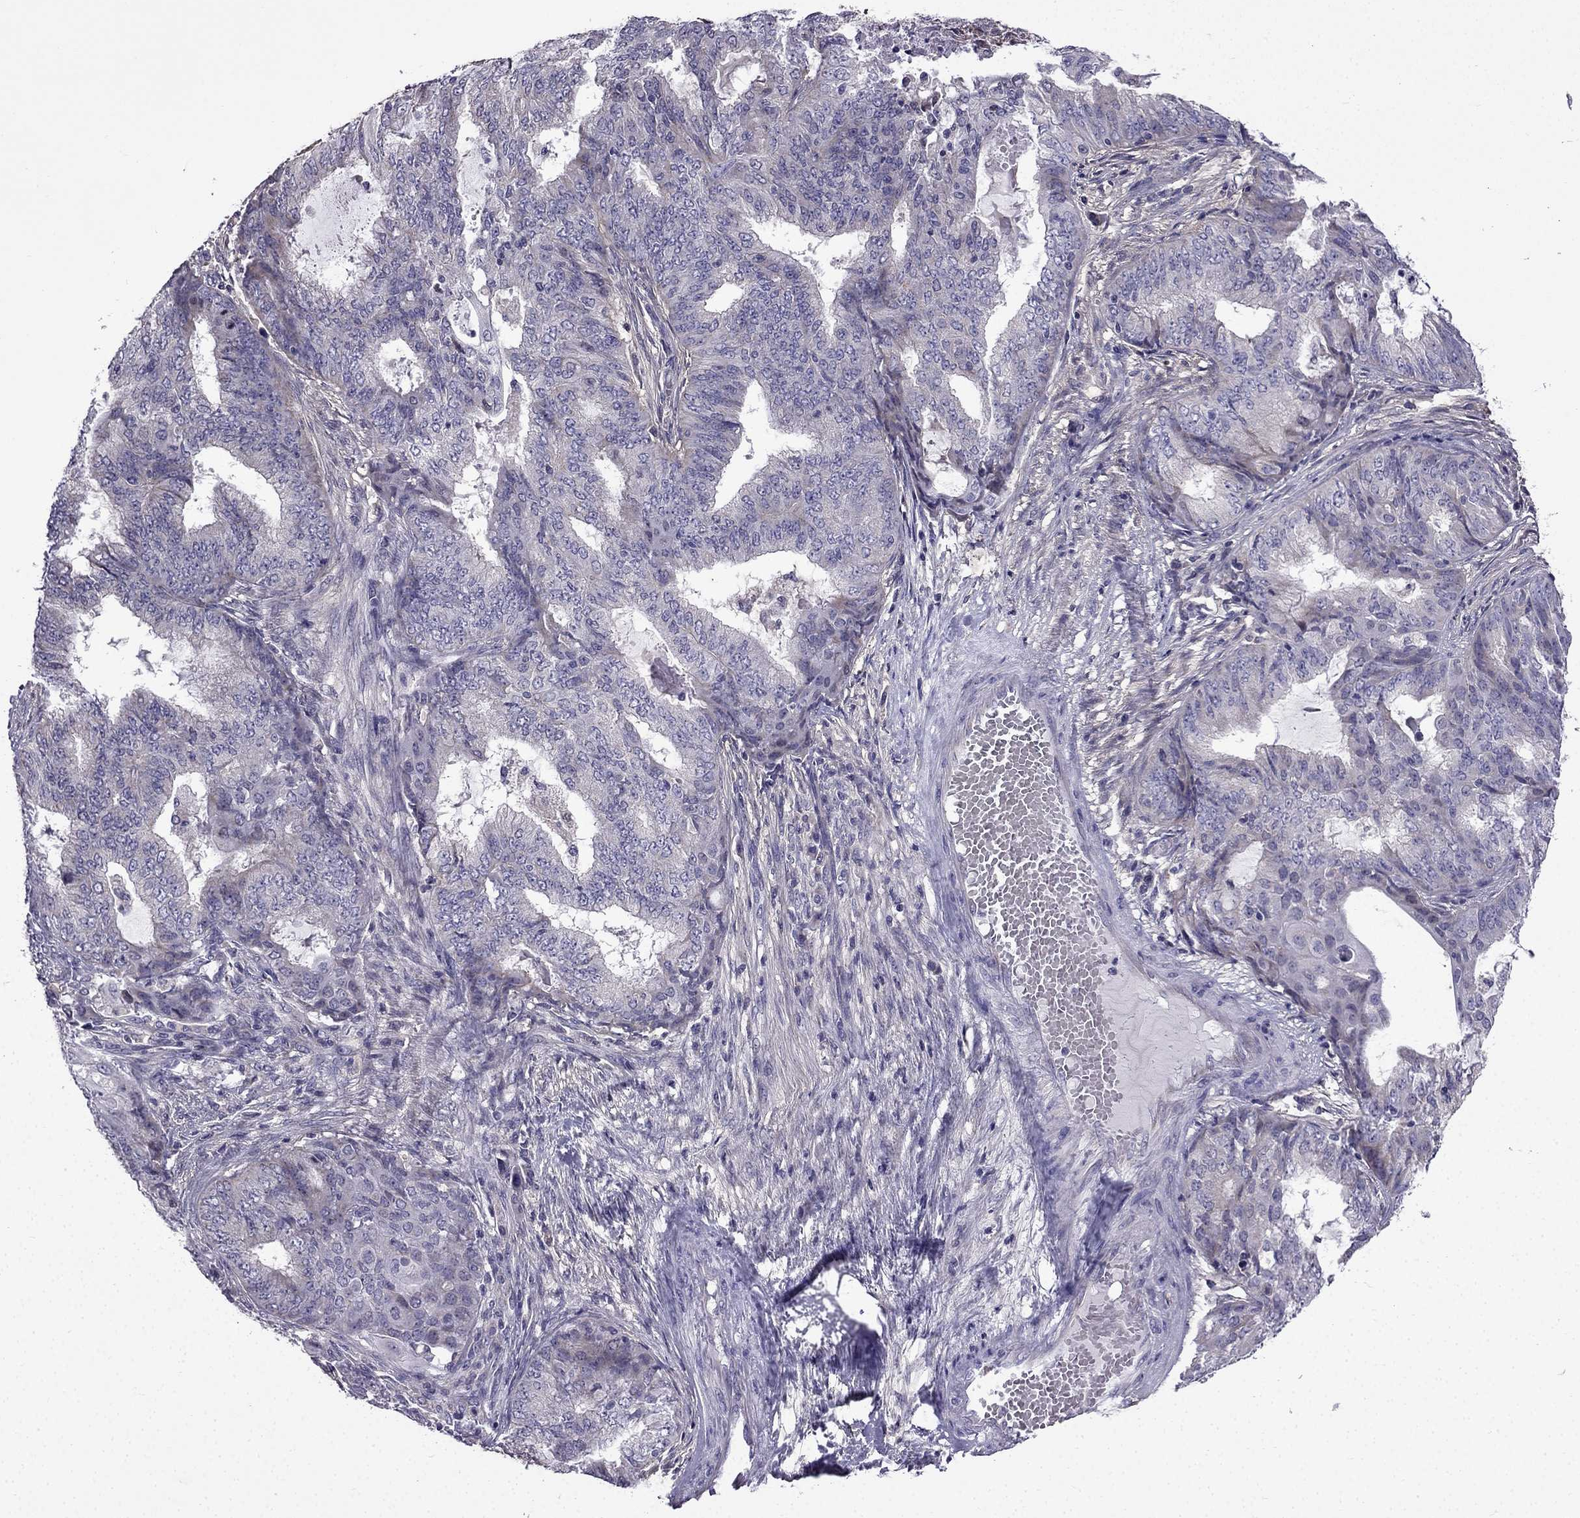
{"staining": {"intensity": "negative", "quantity": "none", "location": "none"}, "tissue": "endometrial cancer", "cell_type": "Tumor cells", "image_type": "cancer", "snomed": [{"axis": "morphology", "description": "Adenocarcinoma, NOS"}, {"axis": "topography", "description": "Endometrium"}], "caption": "Immunohistochemistry micrograph of endometrial adenocarcinoma stained for a protein (brown), which shows no staining in tumor cells.", "gene": "SLC6A2", "patient": {"sex": "female", "age": 62}}